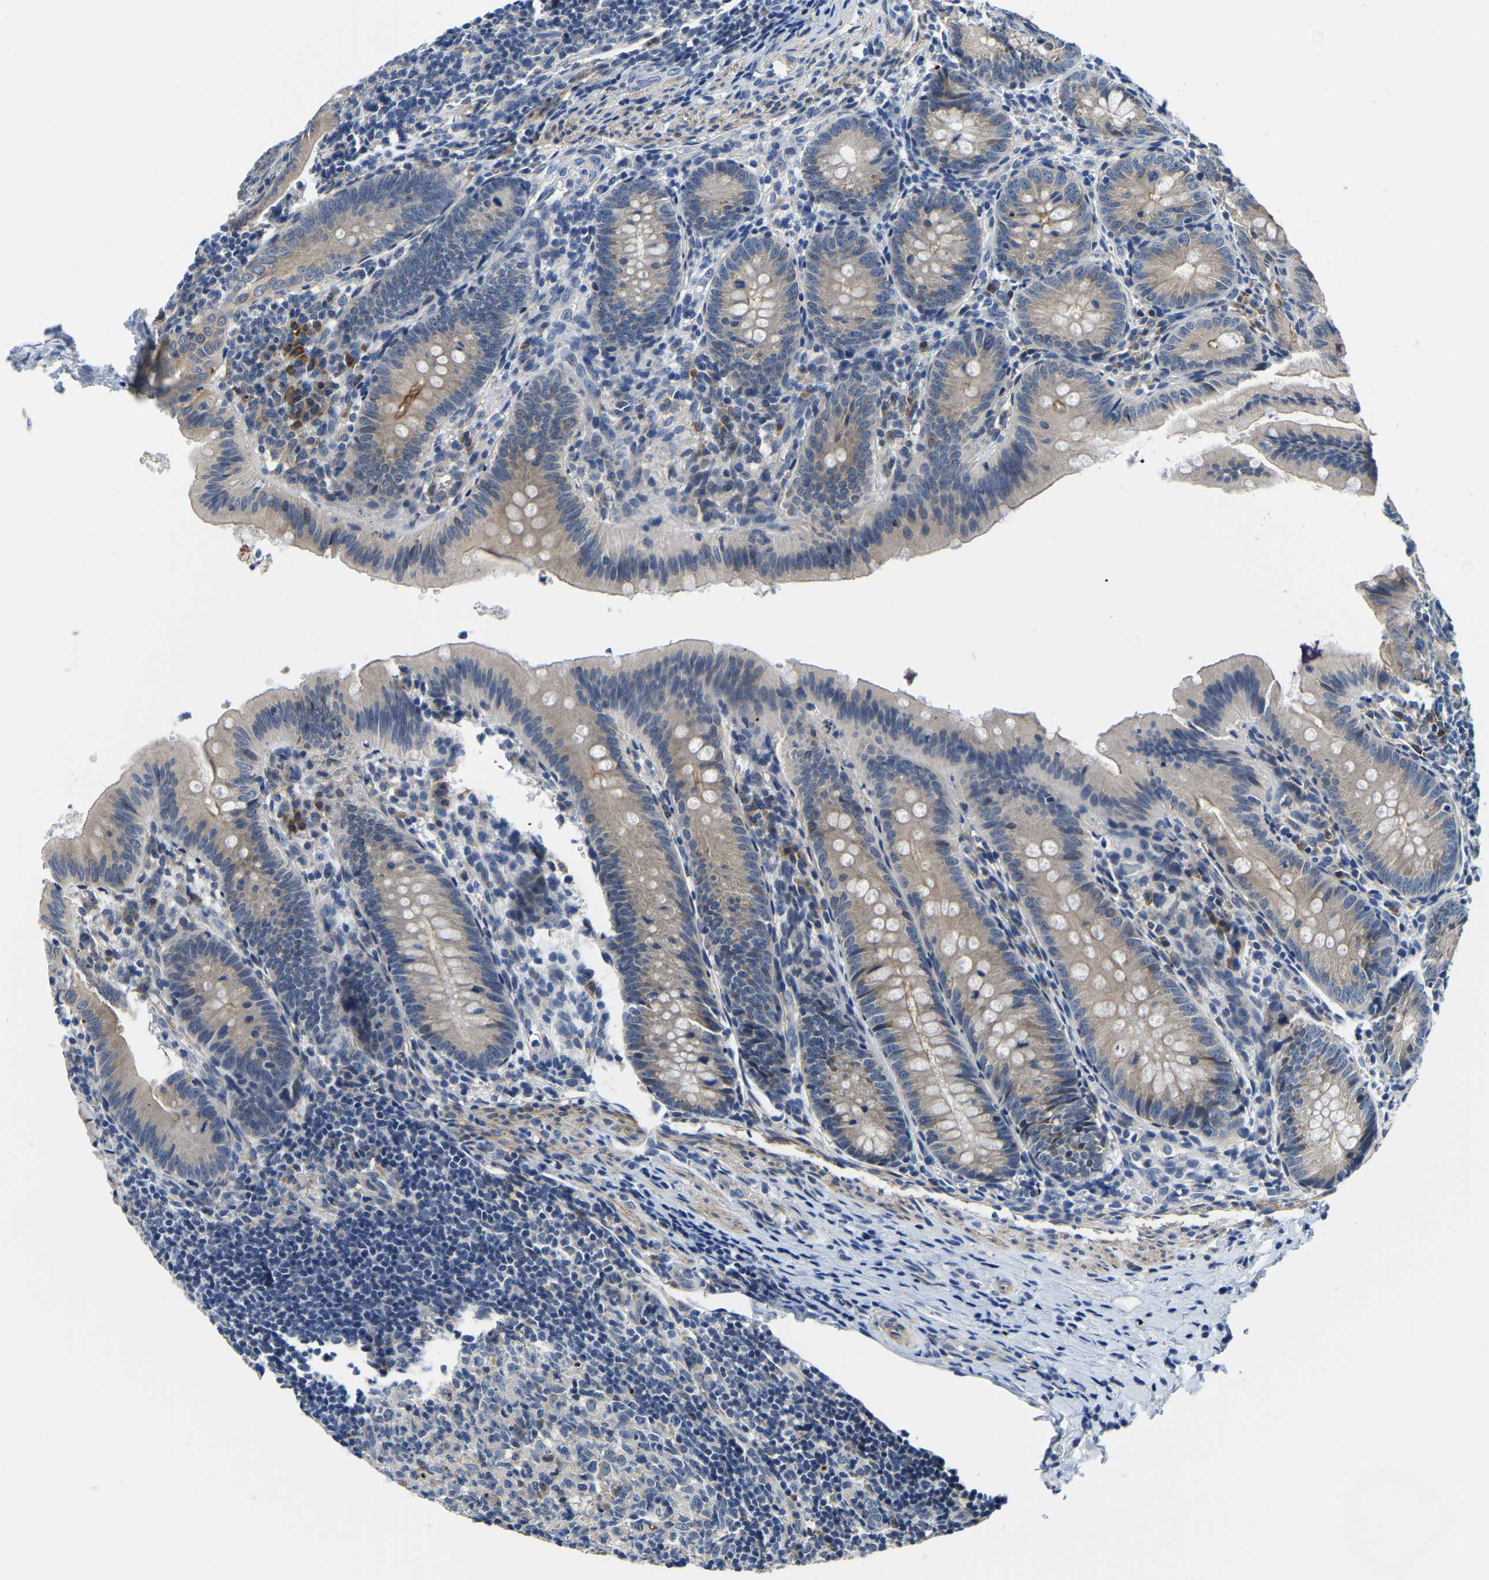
{"staining": {"intensity": "weak", "quantity": "25%-75%", "location": "cytoplasmic/membranous"}, "tissue": "appendix", "cell_type": "Glandular cells", "image_type": "normal", "snomed": [{"axis": "morphology", "description": "Normal tissue, NOS"}, {"axis": "topography", "description": "Appendix"}], "caption": "The photomicrograph displays staining of unremarkable appendix, revealing weak cytoplasmic/membranous protein positivity (brown color) within glandular cells. Using DAB (3,3'-diaminobenzidine) (brown) and hematoxylin (blue) stains, captured at high magnification using brightfield microscopy.", "gene": "LIAS", "patient": {"sex": "male", "age": 1}}